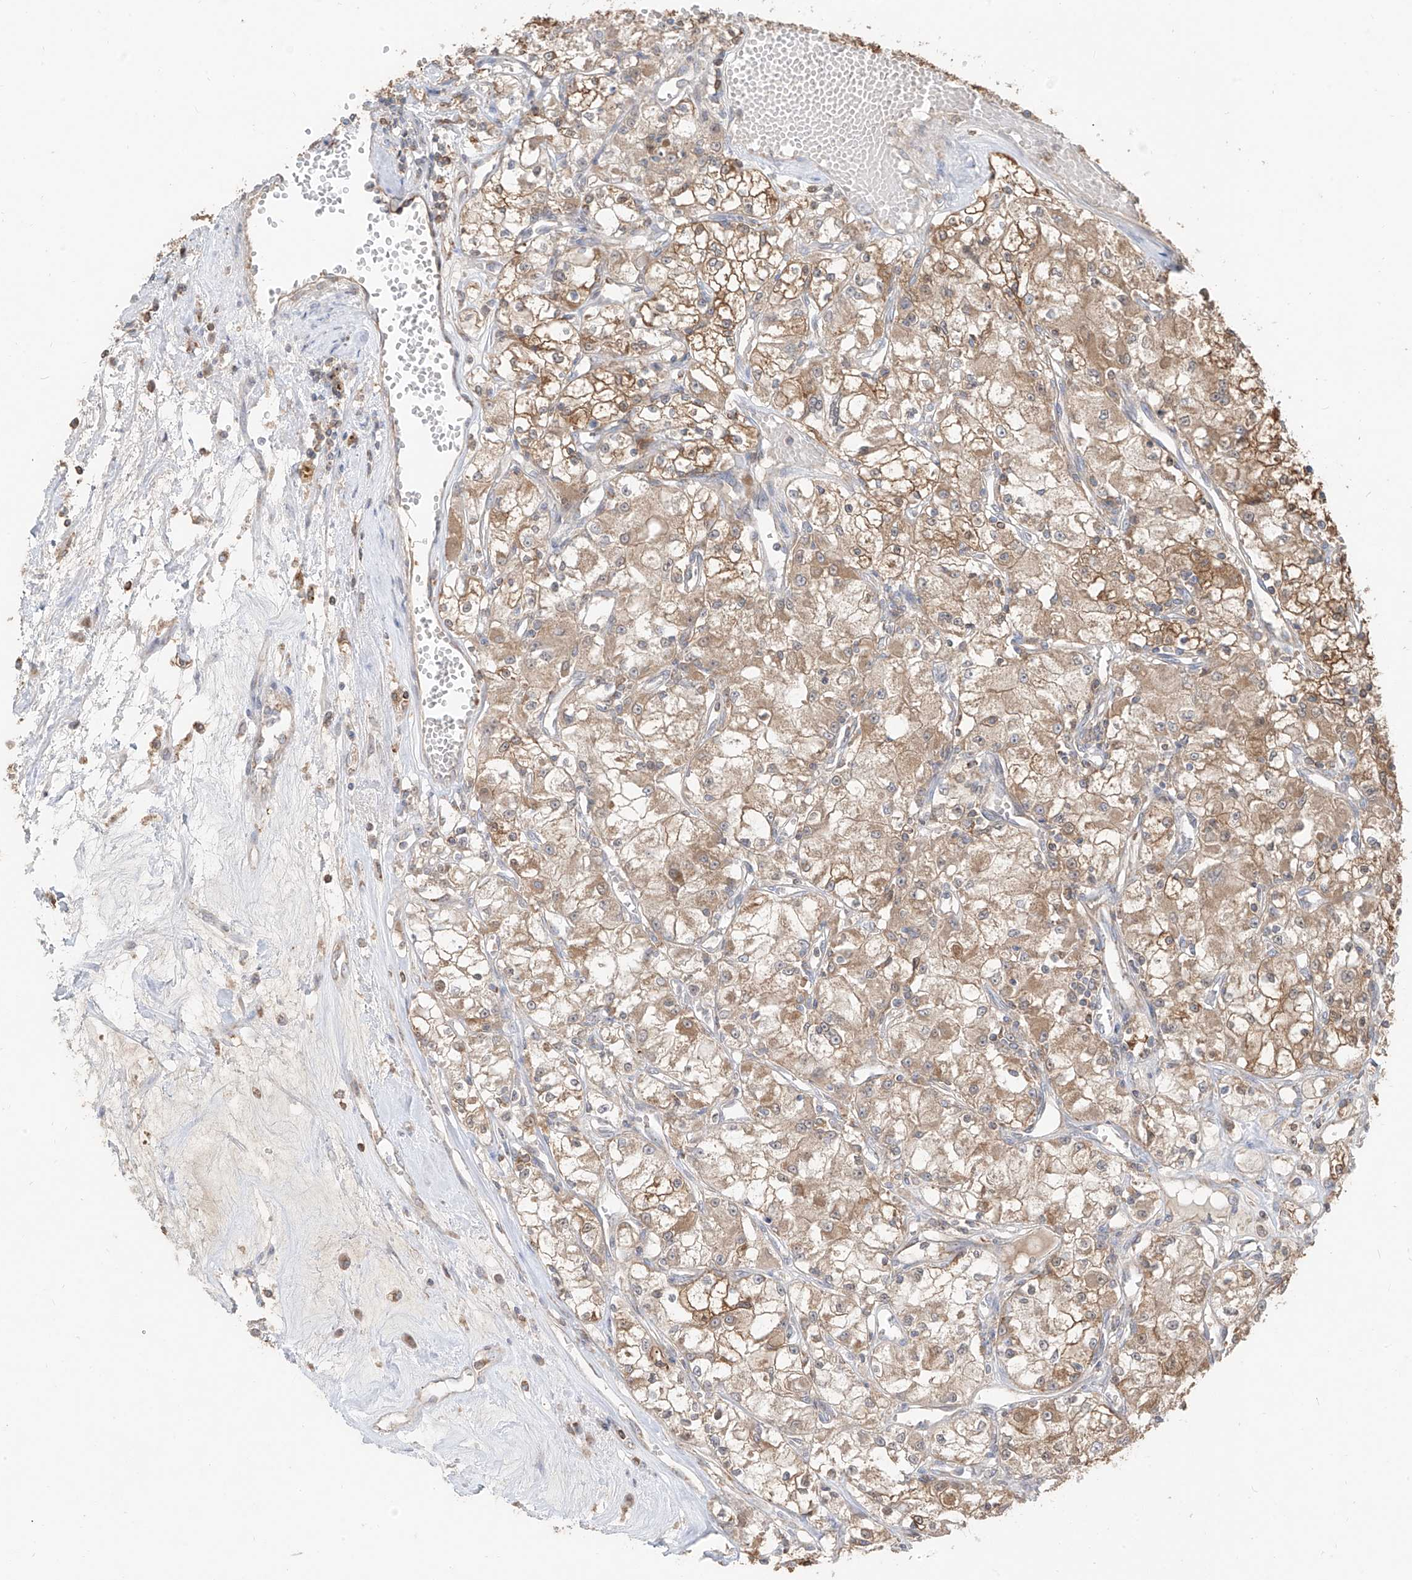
{"staining": {"intensity": "moderate", "quantity": ">75%", "location": "cytoplasmic/membranous"}, "tissue": "renal cancer", "cell_type": "Tumor cells", "image_type": "cancer", "snomed": [{"axis": "morphology", "description": "Adenocarcinoma, NOS"}, {"axis": "topography", "description": "Kidney"}], "caption": "This micrograph reveals immunohistochemistry staining of renal cancer (adenocarcinoma), with medium moderate cytoplasmic/membranous staining in about >75% of tumor cells.", "gene": "ETHE1", "patient": {"sex": "female", "age": 59}}